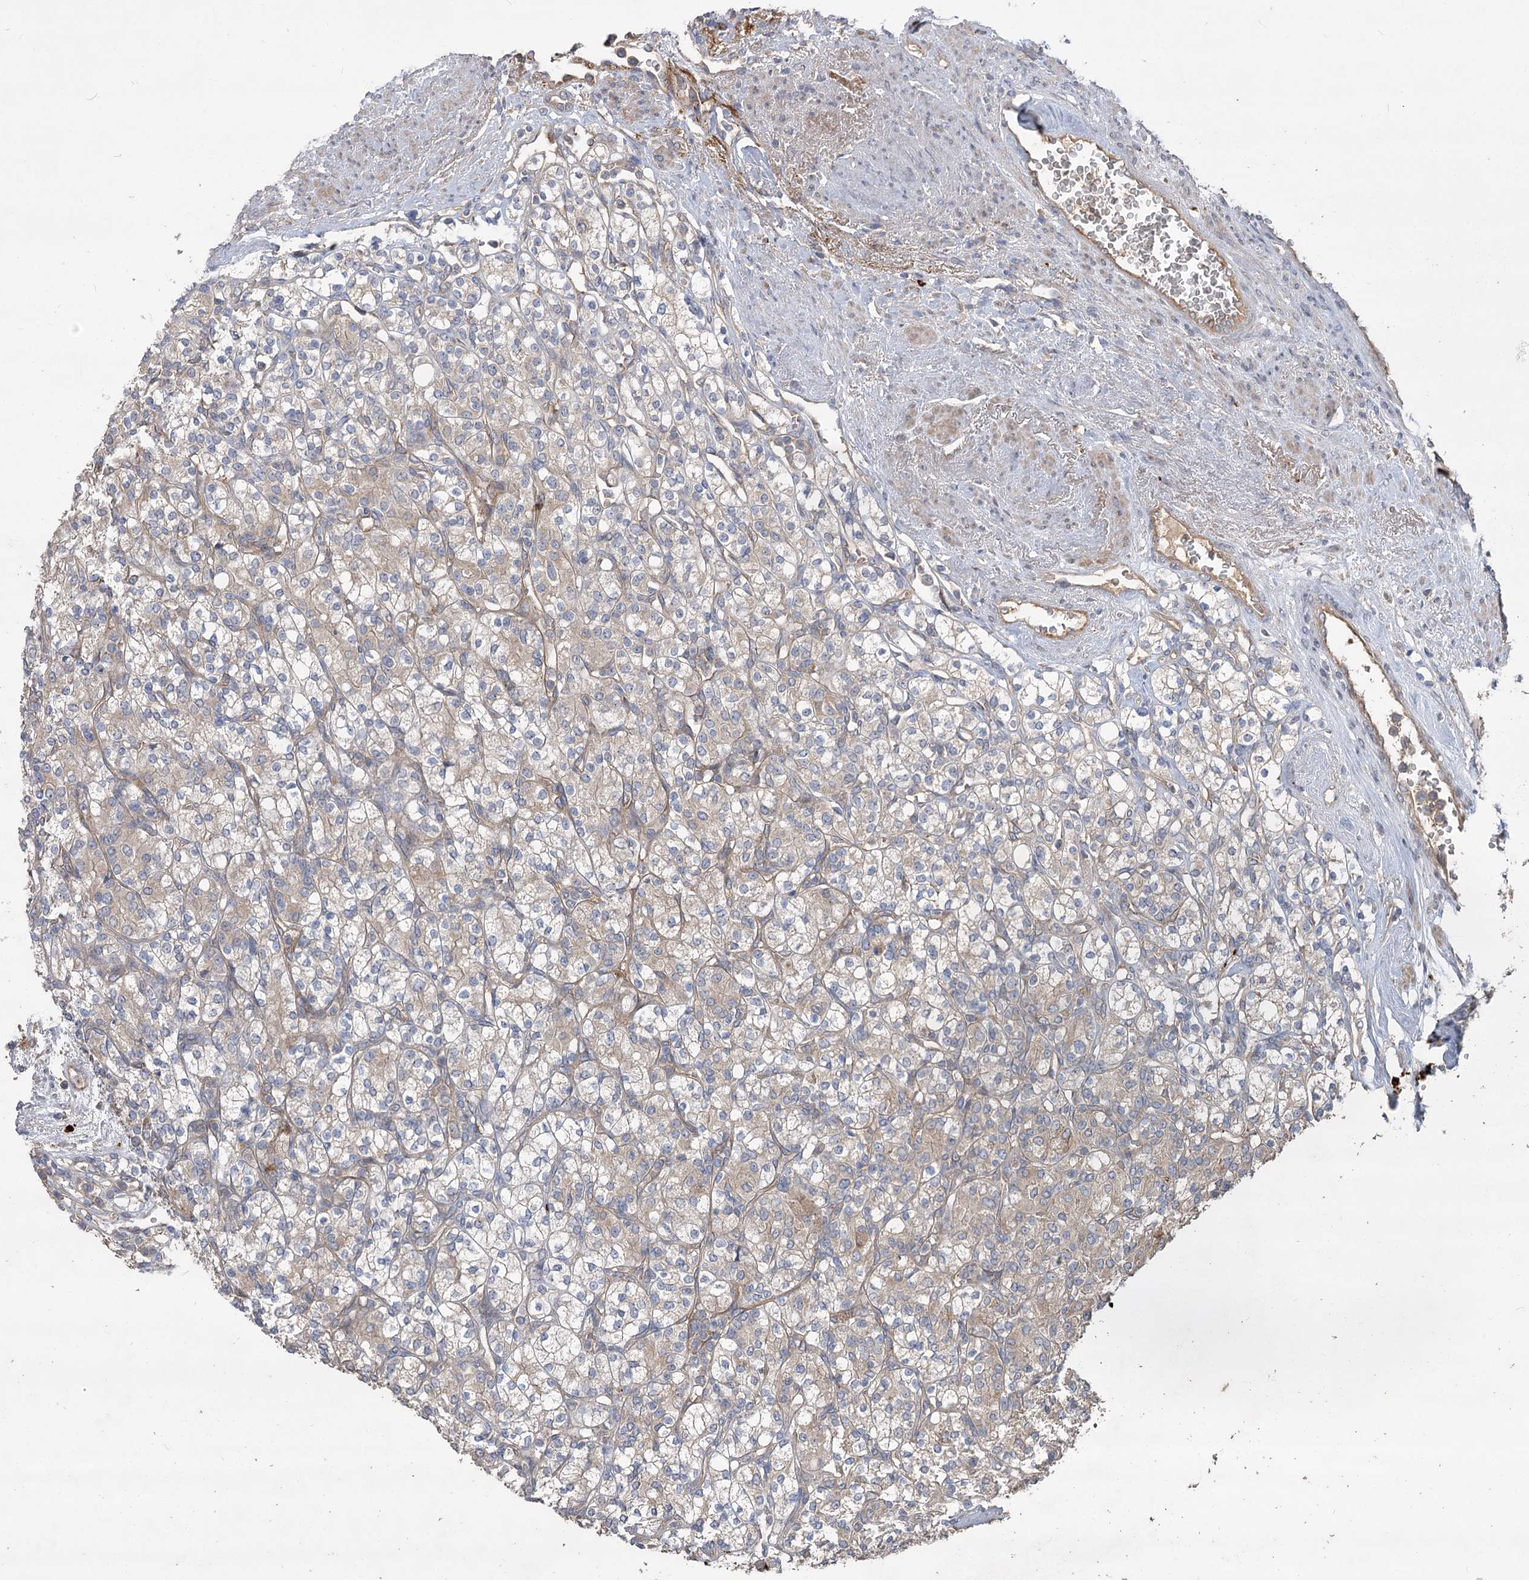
{"staining": {"intensity": "weak", "quantity": "<25%", "location": "cytoplasmic/membranous"}, "tissue": "renal cancer", "cell_type": "Tumor cells", "image_type": "cancer", "snomed": [{"axis": "morphology", "description": "Adenocarcinoma, NOS"}, {"axis": "topography", "description": "Kidney"}], "caption": "The micrograph exhibits no staining of tumor cells in adenocarcinoma (renal). (Stains: DAB immunohistochemistry with hematoxylin counter stain, Microscopy: brightfield microscopy at high magnification).", "gene": "RIN2", "patient": {"sex": "male", "age": 77}}